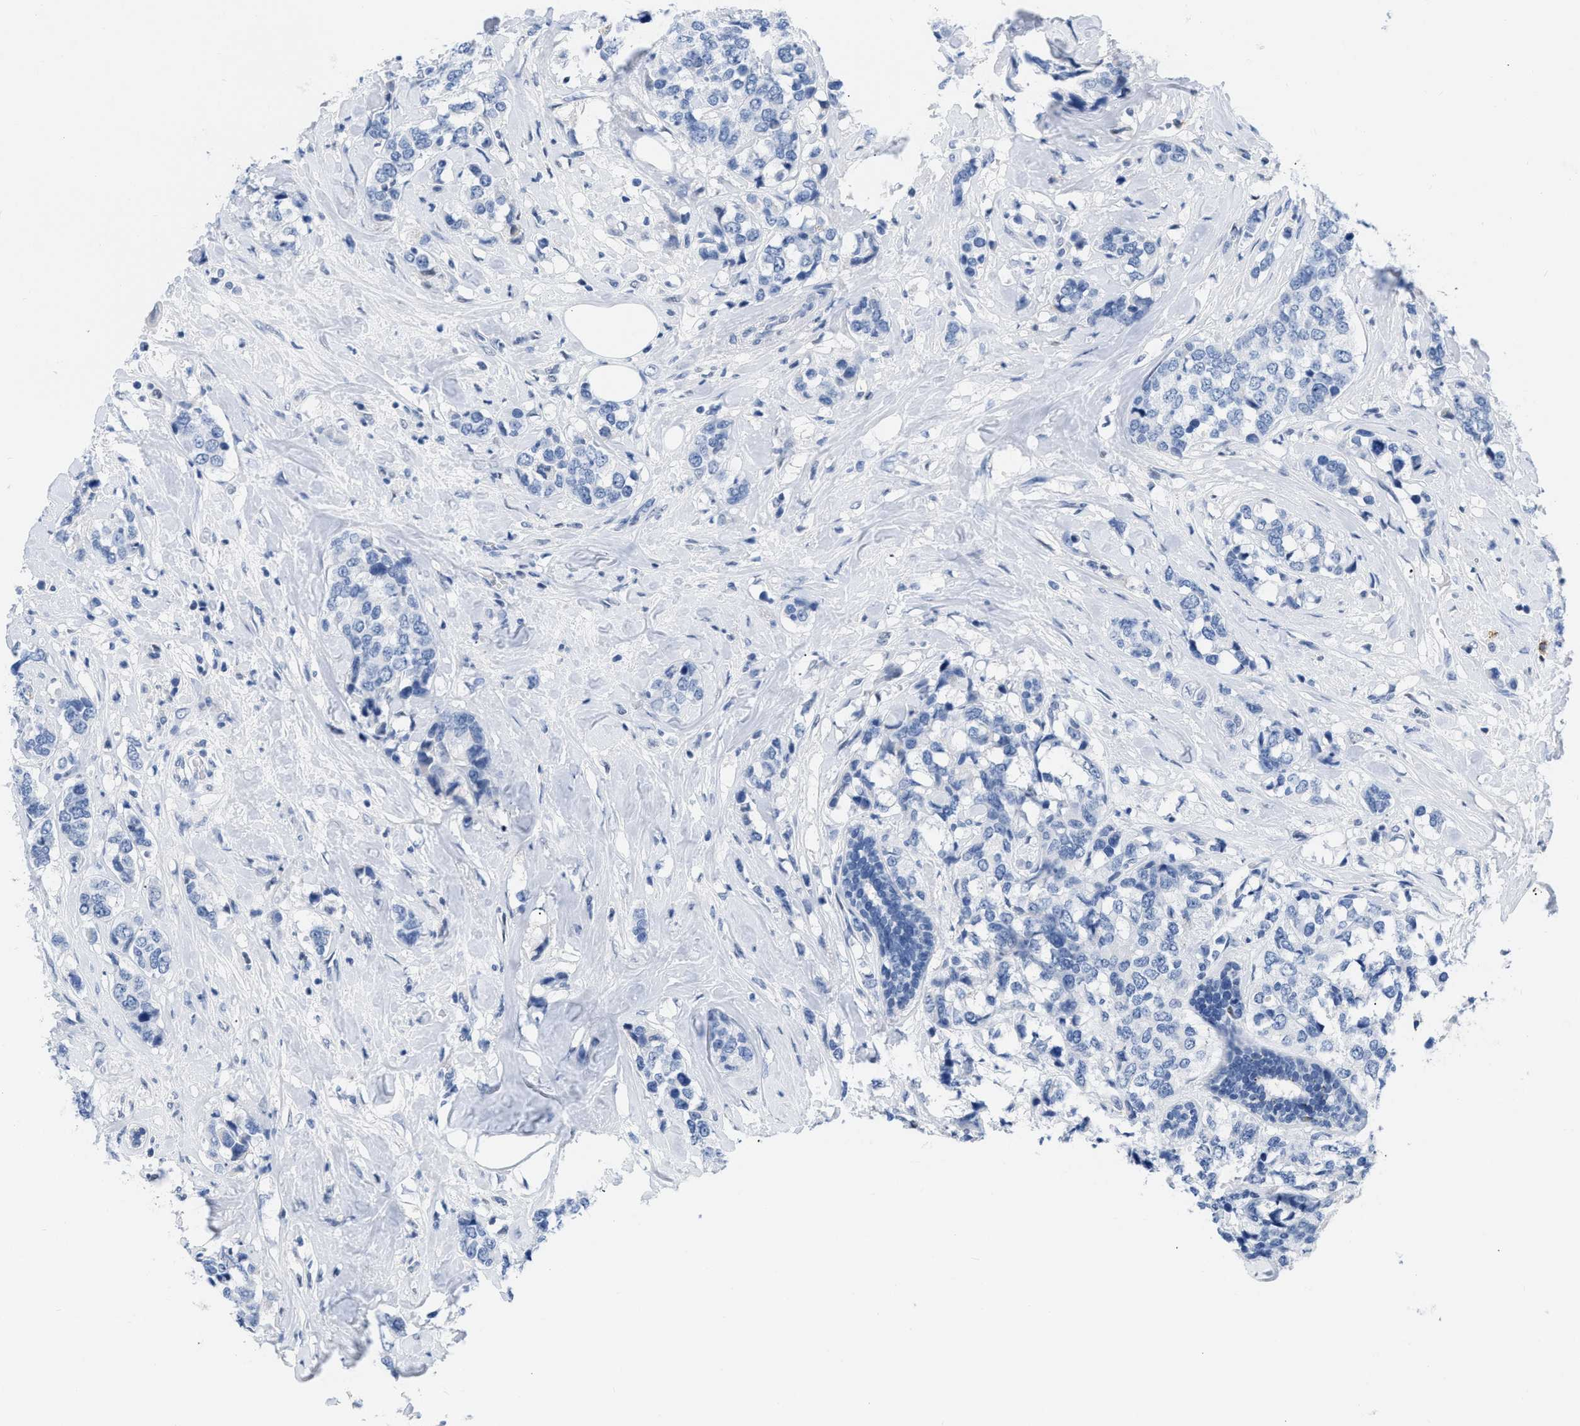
{"staining": {"intensity": "negative", "quantity": "none", "location": "none"}, "tissue": "breast cancer", "cell_type": "Tumor cells", "image_type": "cancer", "snomed": [{"axis": "morphology", "description": "Lobular carcinoma"}, {"axis": "topography", "description": "Breast"}], "caption": "Protein analysis of breast cancer (lobular carcinoma) shows no significant positivity in tumor cells.", "gene": "BOLL", "patient": {"sex": "female", "age": 59}}